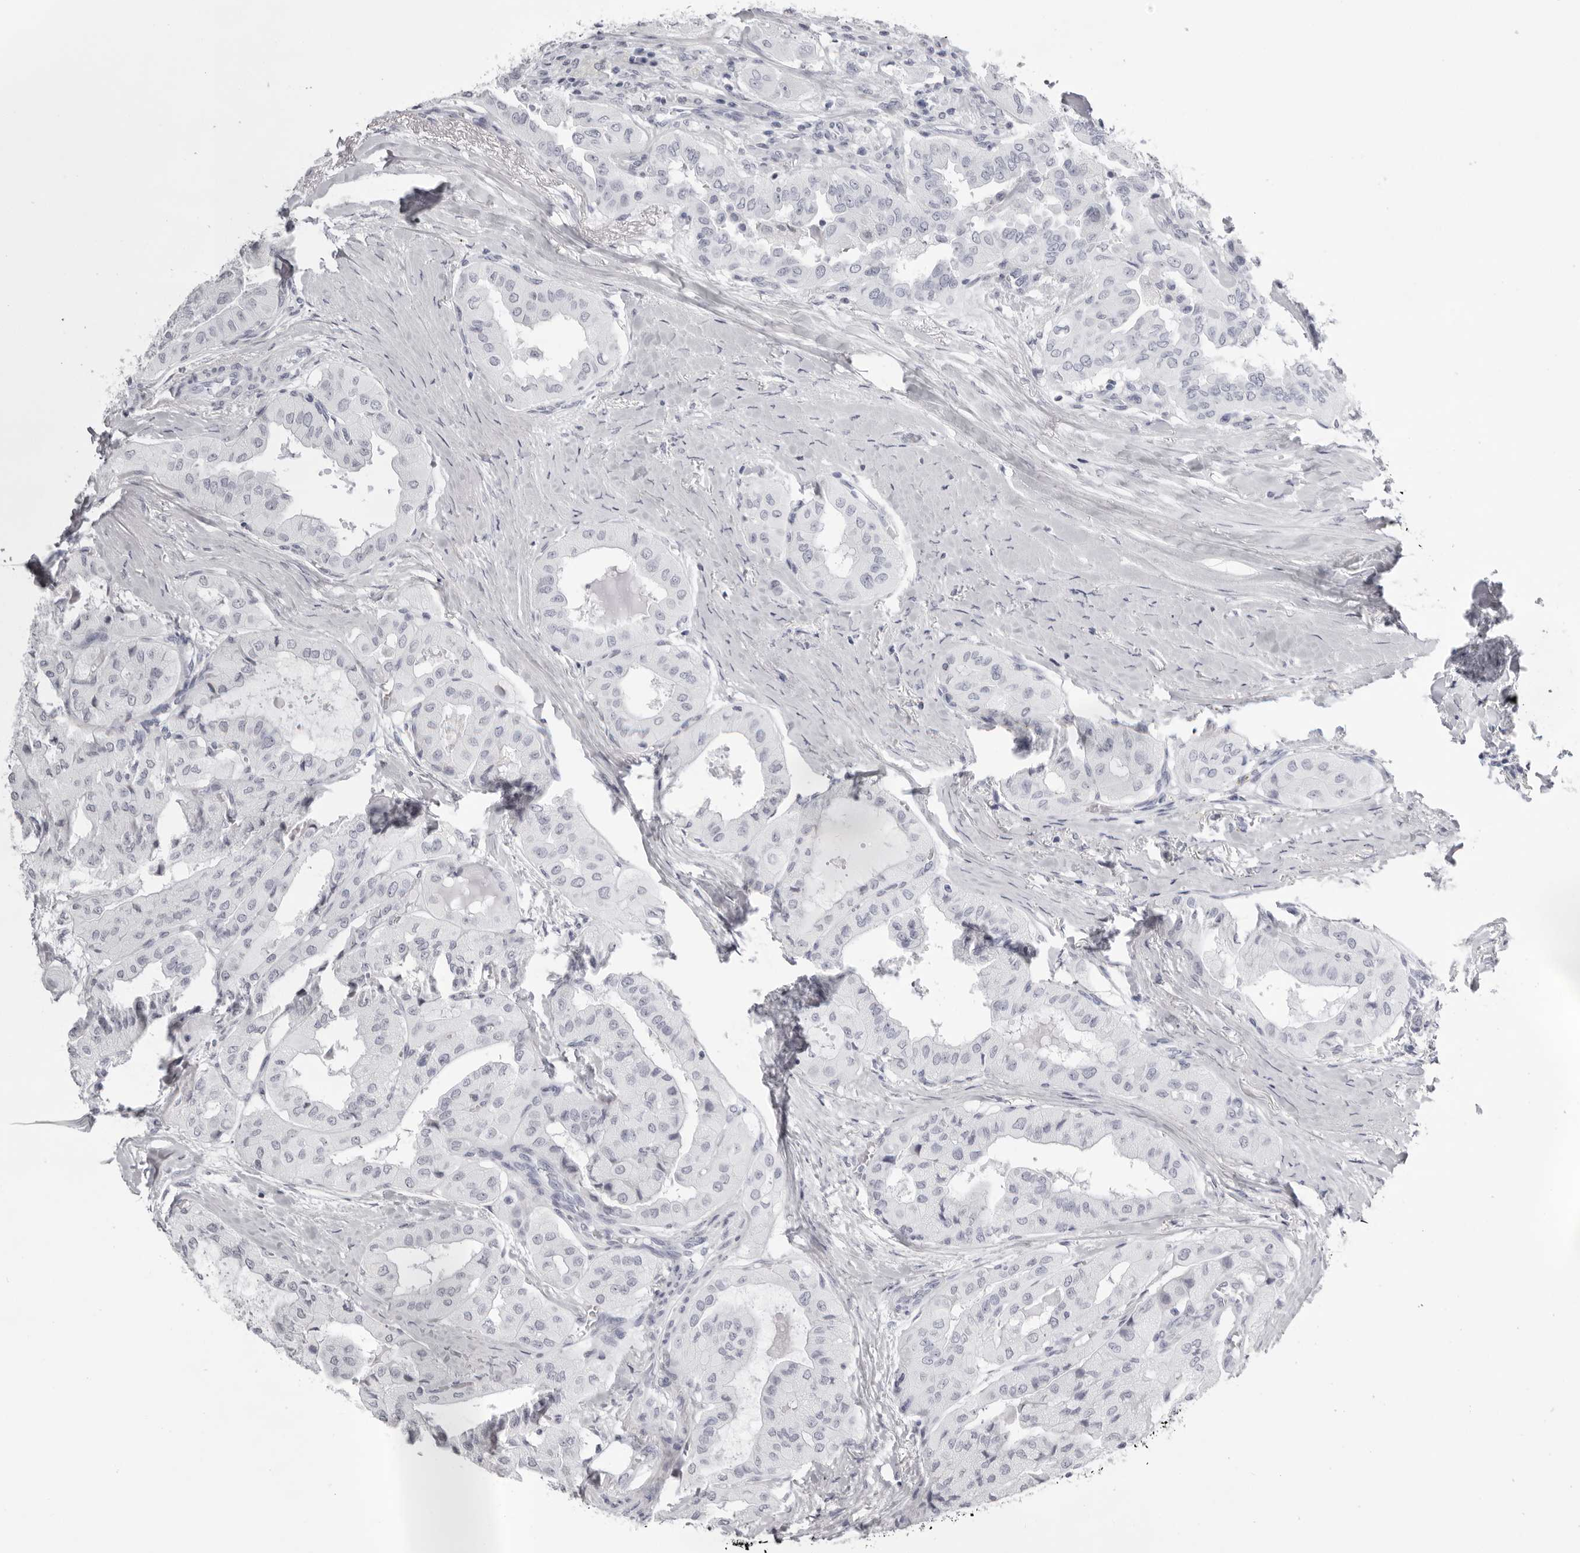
{"staining": {"intensity": "negative", "quantity": "none", "location": "none"}, "tissue": "thyroid cancer", "cell_type": "Tumor cells", "image_type": "cancer", "snomed": [{"axis": "morphology", "description": "Papillary adenocarcinoma, NOS"}, {"axis": "topography", "description": "Thyroid gland"}], "caption": "Tumor cells show no significant protein expression in papillary adenocarcinoma (thyroid).", "gene": "TMOD4", "patient": {"sex": "female", "age": 59}}